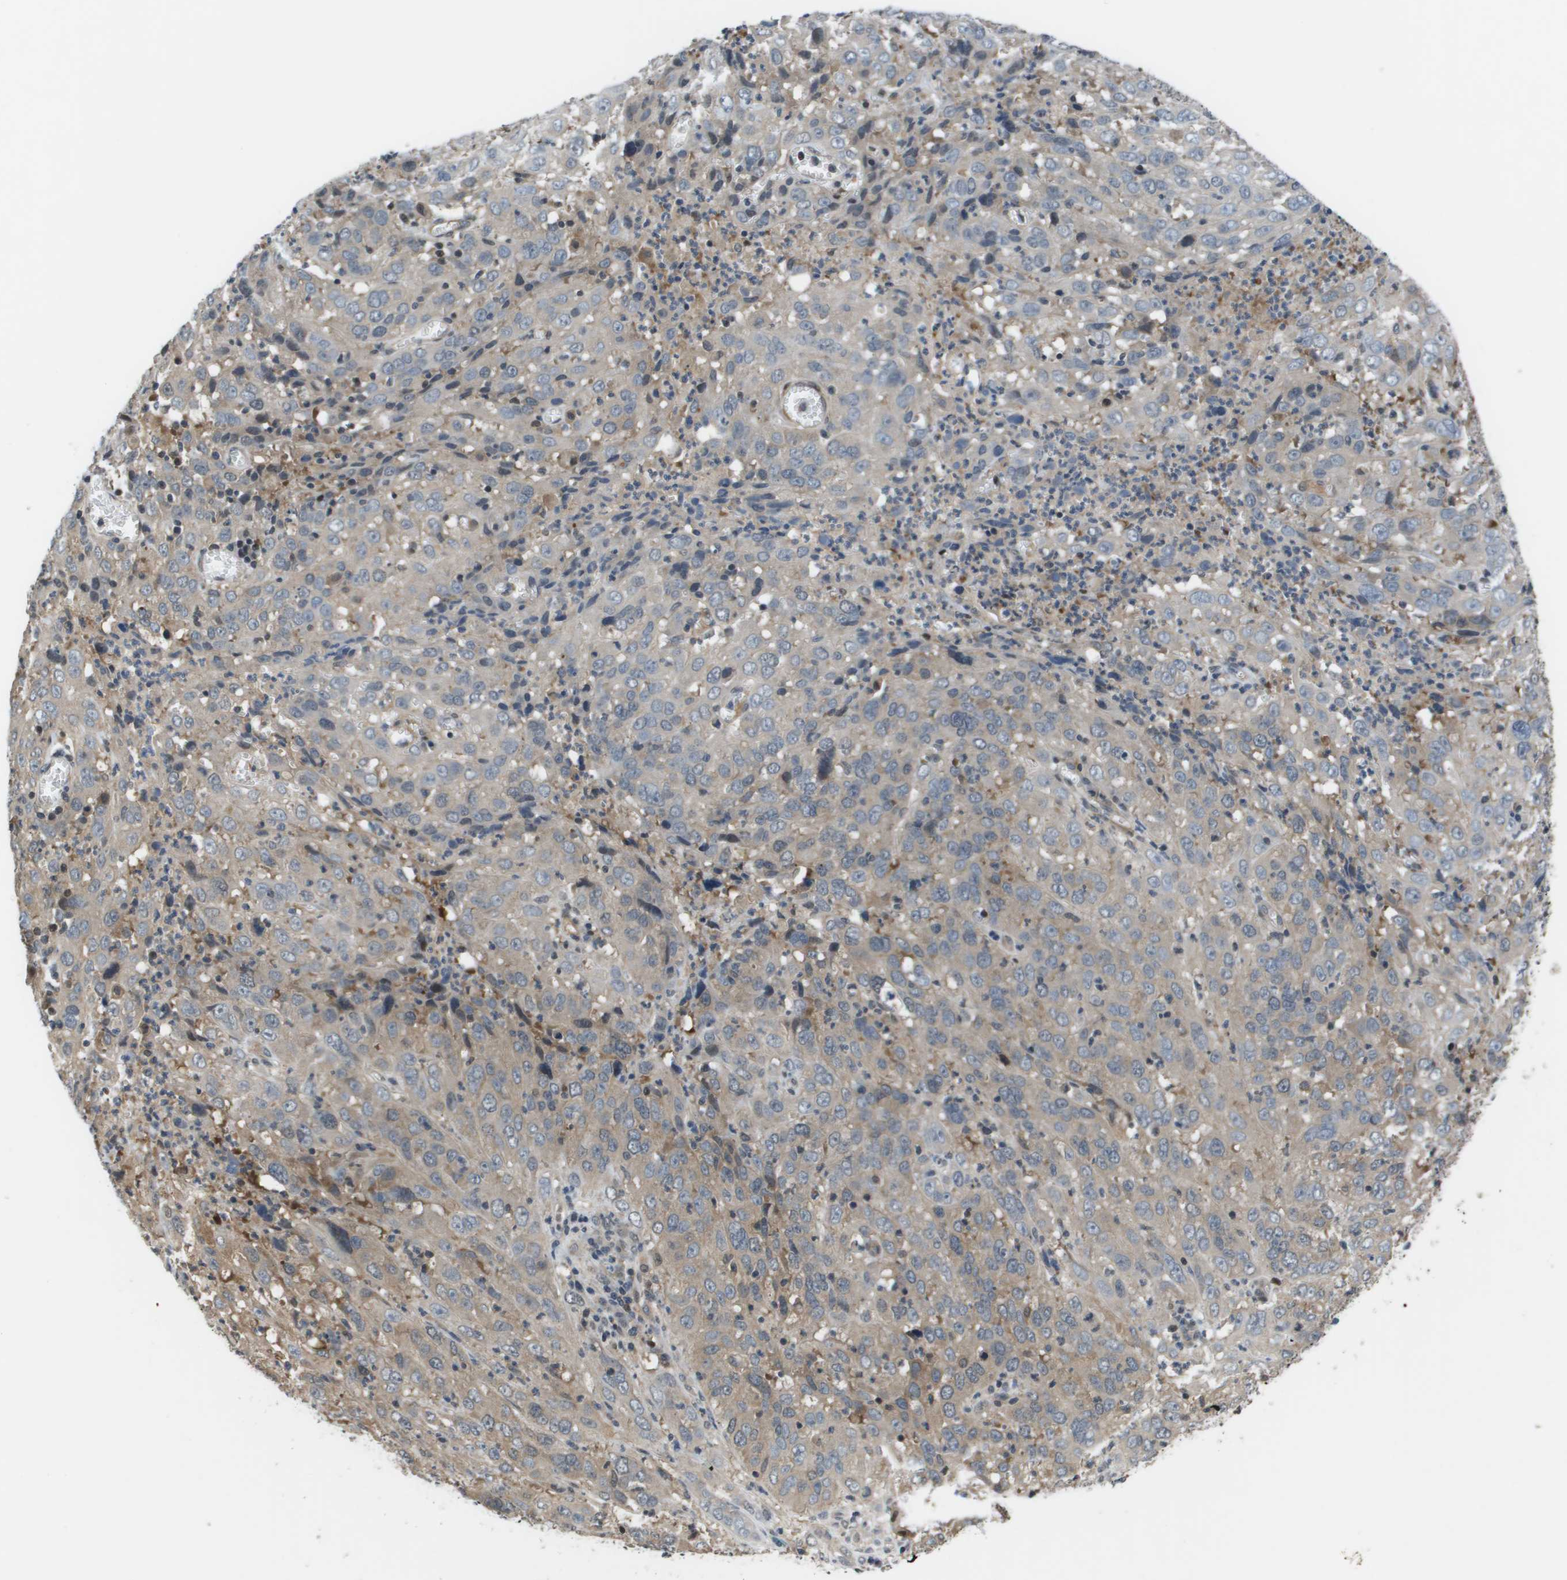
{"staining": {"intensity": "moderate", "quantity": "<25%", "location": "cytoplasmic/membranous"}, "tissue": "cervical cancer", "cell_type": "Tumor cells", "image_type": "cancer", "snomed": [{"axis": "morphology", "description": "Squamous cell carcinoma, NOS"}, {"axis": "topography", "description": "Cervix"}], "caption": "Immunohistochemical staining of cervical squamous cell carcinoma shows low levels of moderate cytoplasmic/membranous protein positivity in about <25% of tumor cells. Using DAB (3,3'-diaminobenzidine) (brown) and hematoxylin (blue) stains, captured at high magnification using brightfield microscopy.", "gene": "ENPP5", "patient": {"sex": "female", "age": 32}}